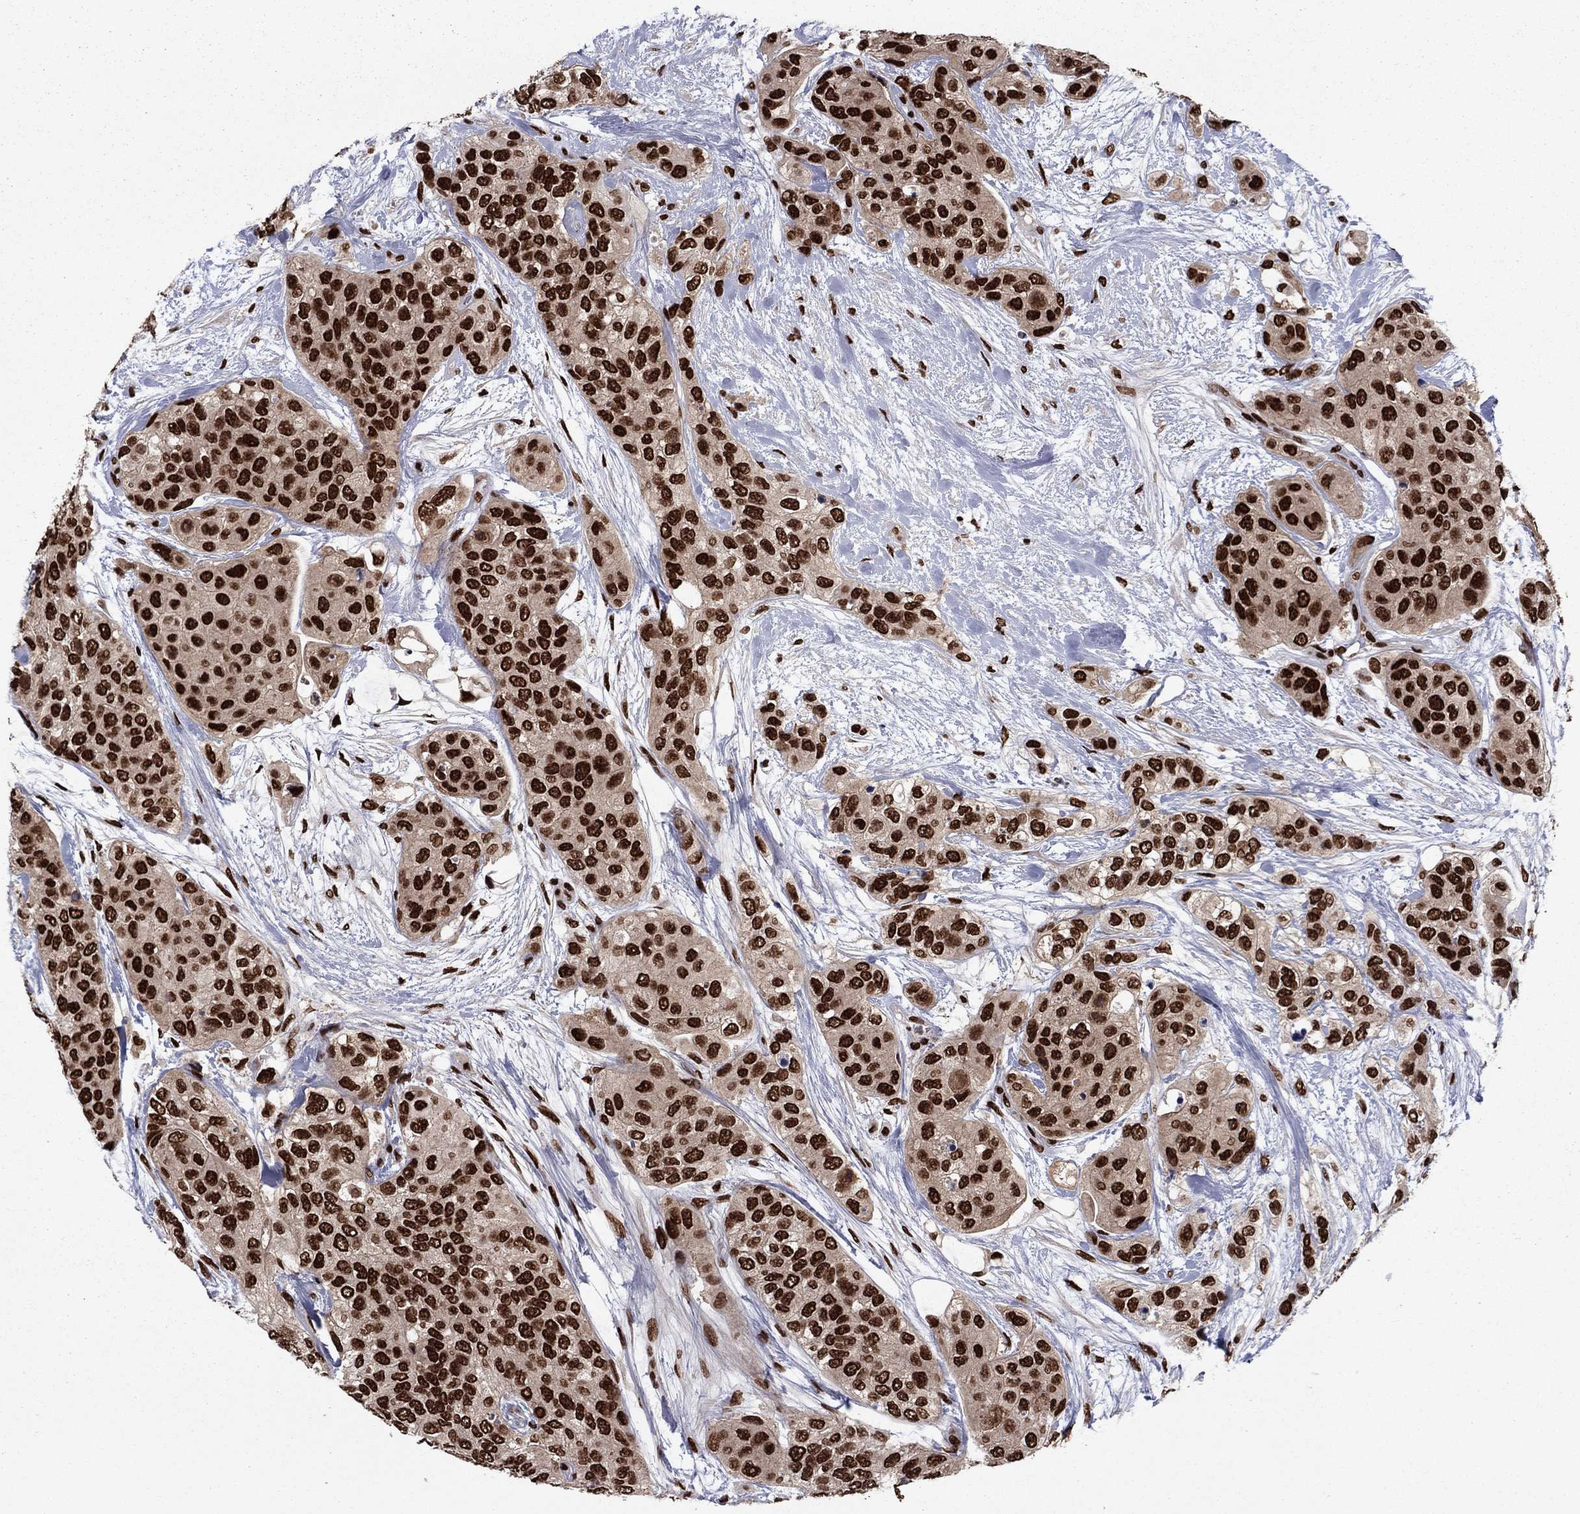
{"staining": {"intensity": "strong", "quantity": ">75%", "location": "nuclear"}, "tissue": "urothelial cancer", "cell_type": "Tumor cells", "image_type": "cancer", "snomed": [{"axis": "morphology", "description": "Urothelial carcinoma, High grade"}, {"axis": "topography", "description": "Urinary bladder"}], "caption": "IHC image of urothelial cancer stained for a protein (brown), which demonstrates high levels of strong nuclear positivity in about >75% of tumor cells.", "gene": "USP54", "patient": {"sex": "male", "age": 77}}